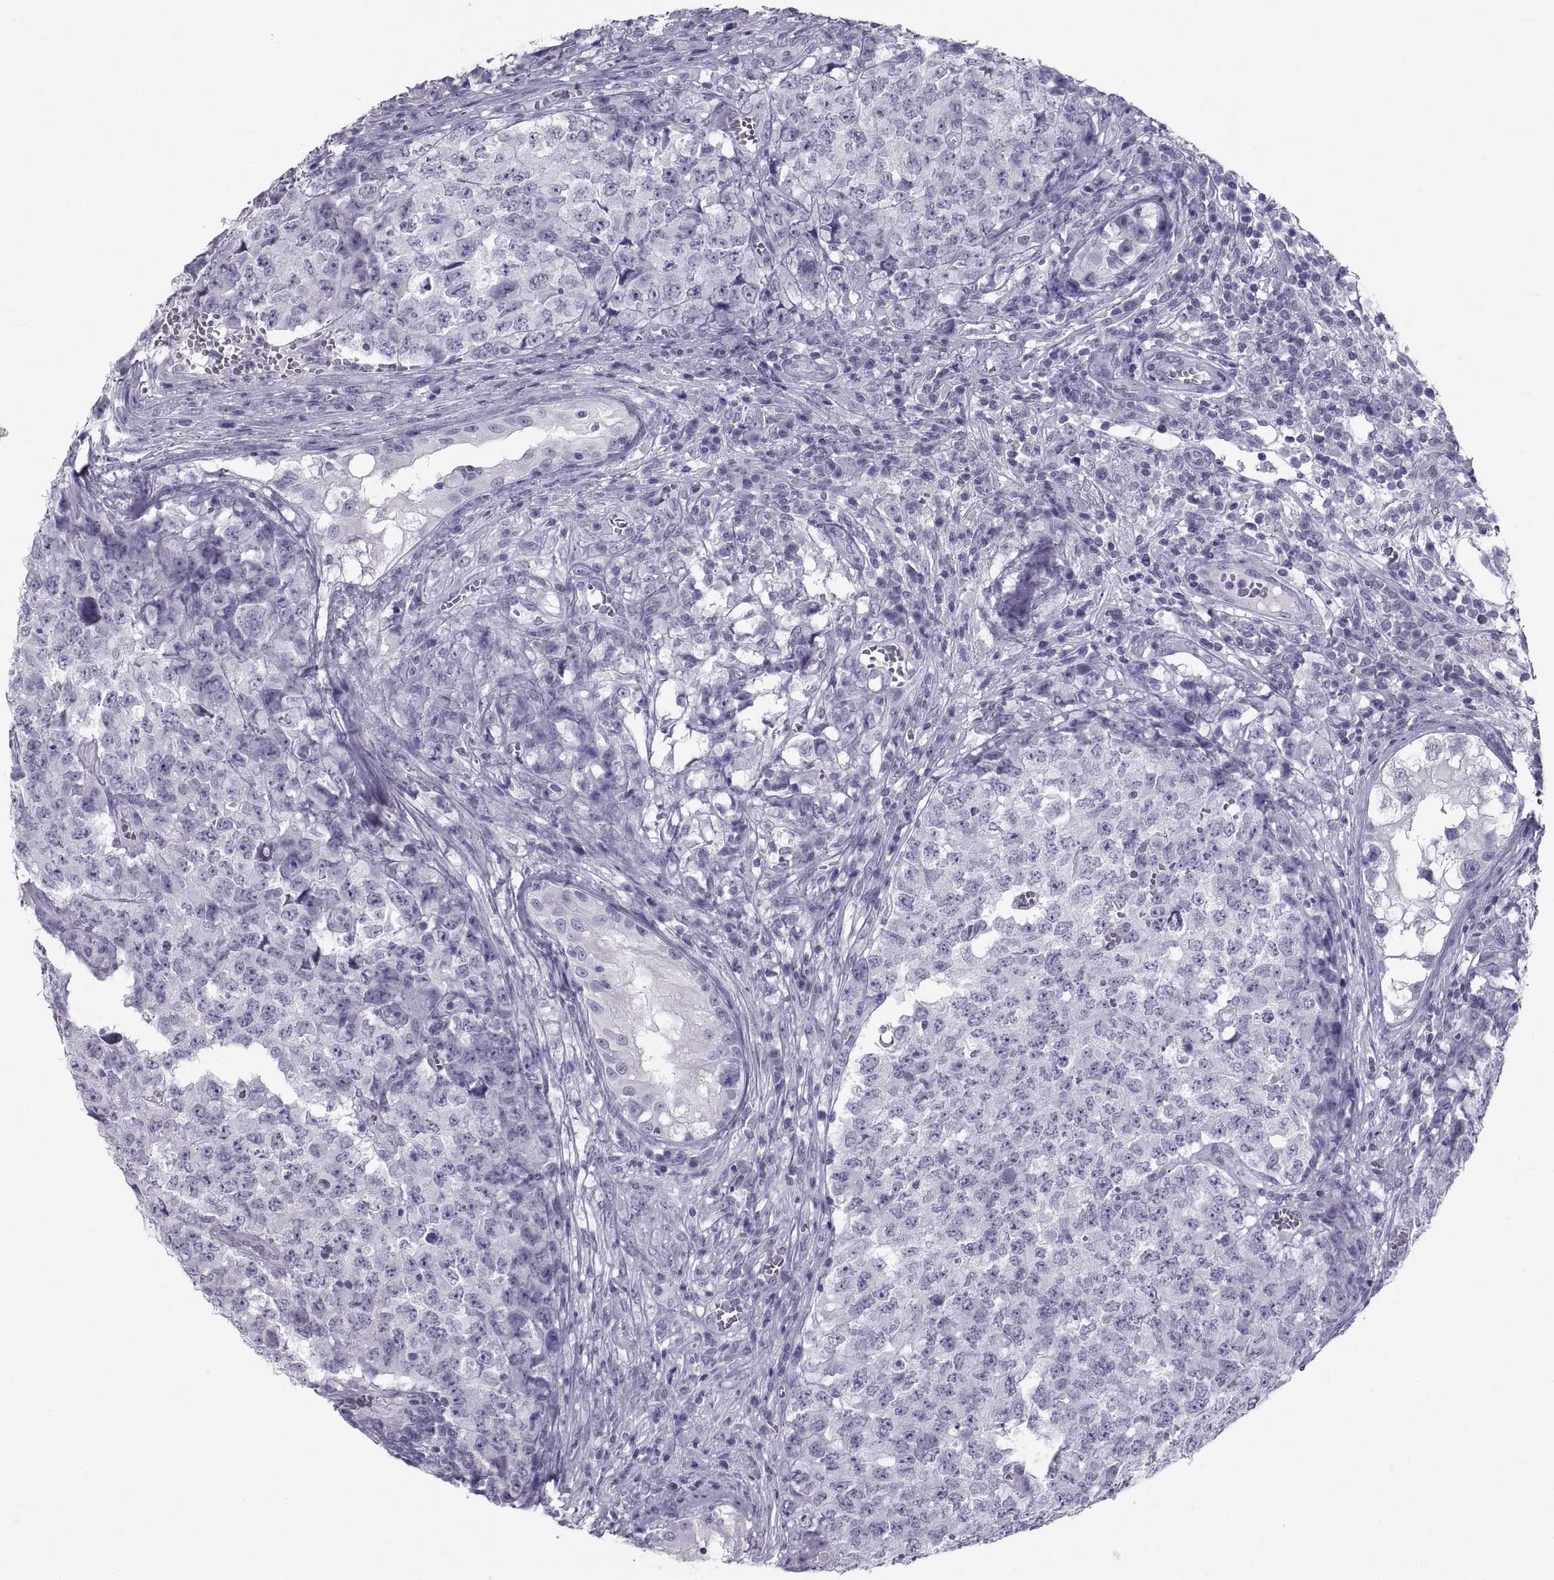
{"staining": {"intensity": "negative", "quantity": "none", "location": "none"}, "tissue": "testis cancer", "cell_type": "Tumor cells", "image_type": "cancer", "snomed": [{"axis": "morphology", "description": "Carcinoma, Embryonal, NOS"}, {"axis": "topography", "description": "Testis"}], "caption": "IHC photomicrograph of neoplastic tissue: human testis embryonal carcinoma stained with DAB shows no significant protein positivity in tumor cells.", "gene": "PCSK1N", "patient": {"sex": "male", "age": 23}}